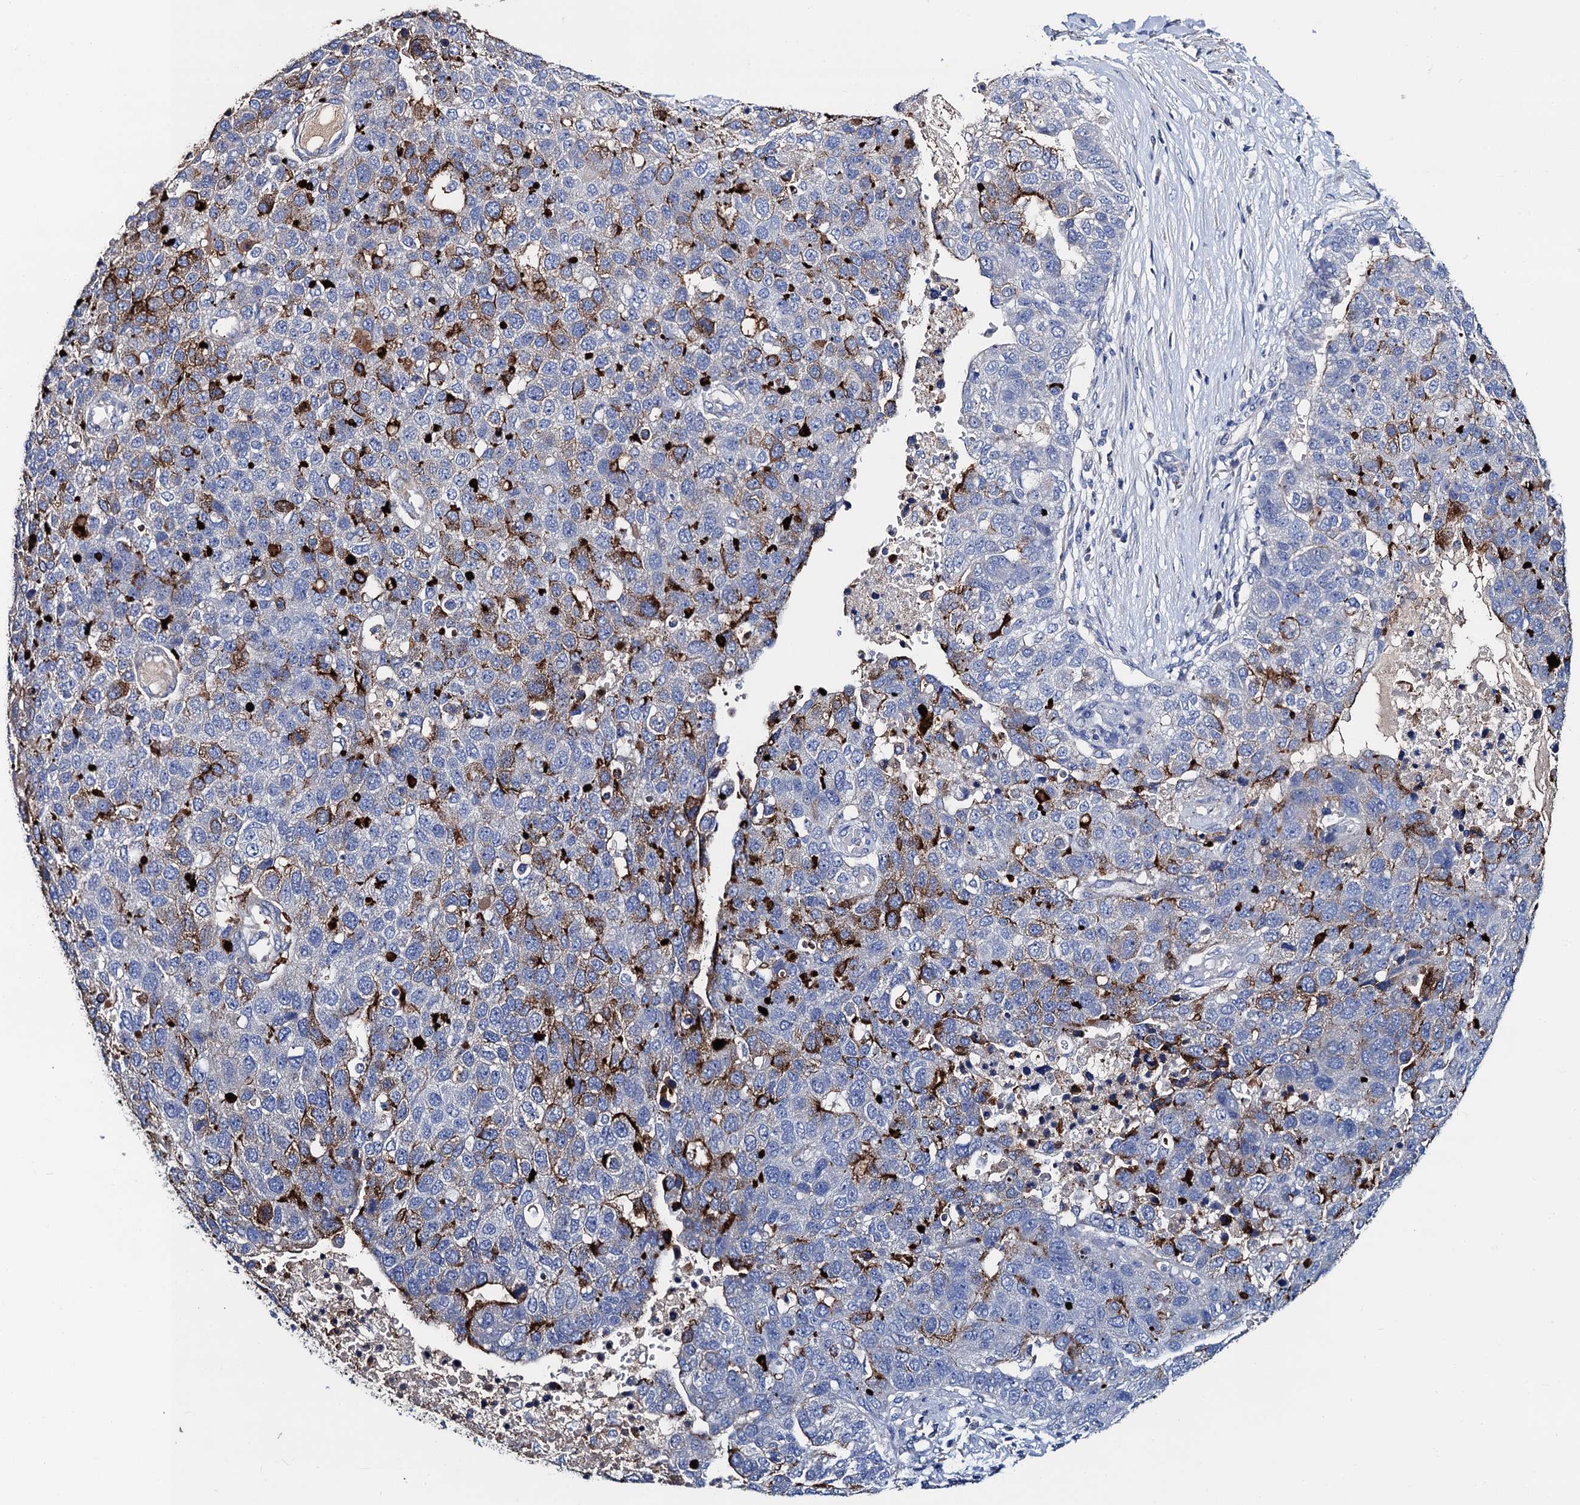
{"staining": {"intensity": "moderate", "quantity": "<25%", "location": "cytoplasmic/membranous"}, "tissue": "pancreatic cancer", "cell_type": "Tumor cells", "image_type": "cancer", "snomed": [{"axis": "morphology", "description": "Adenocarcinoma, NOS"}, {"axis": "topography", "description": "Pancreas"}], "caption": "IHC image of neoplastic tissue: adenocarcinoma (pancreatic) stained using immunohistochemistry reveals low levels of moderate protein expression localized specifically in the cytoplasmic/membranous of tumor cells, appearing as a cytoplasmic/membranous brown color.", "gene": "FREM3", "patient": {"sex": "female", "age": 61}}